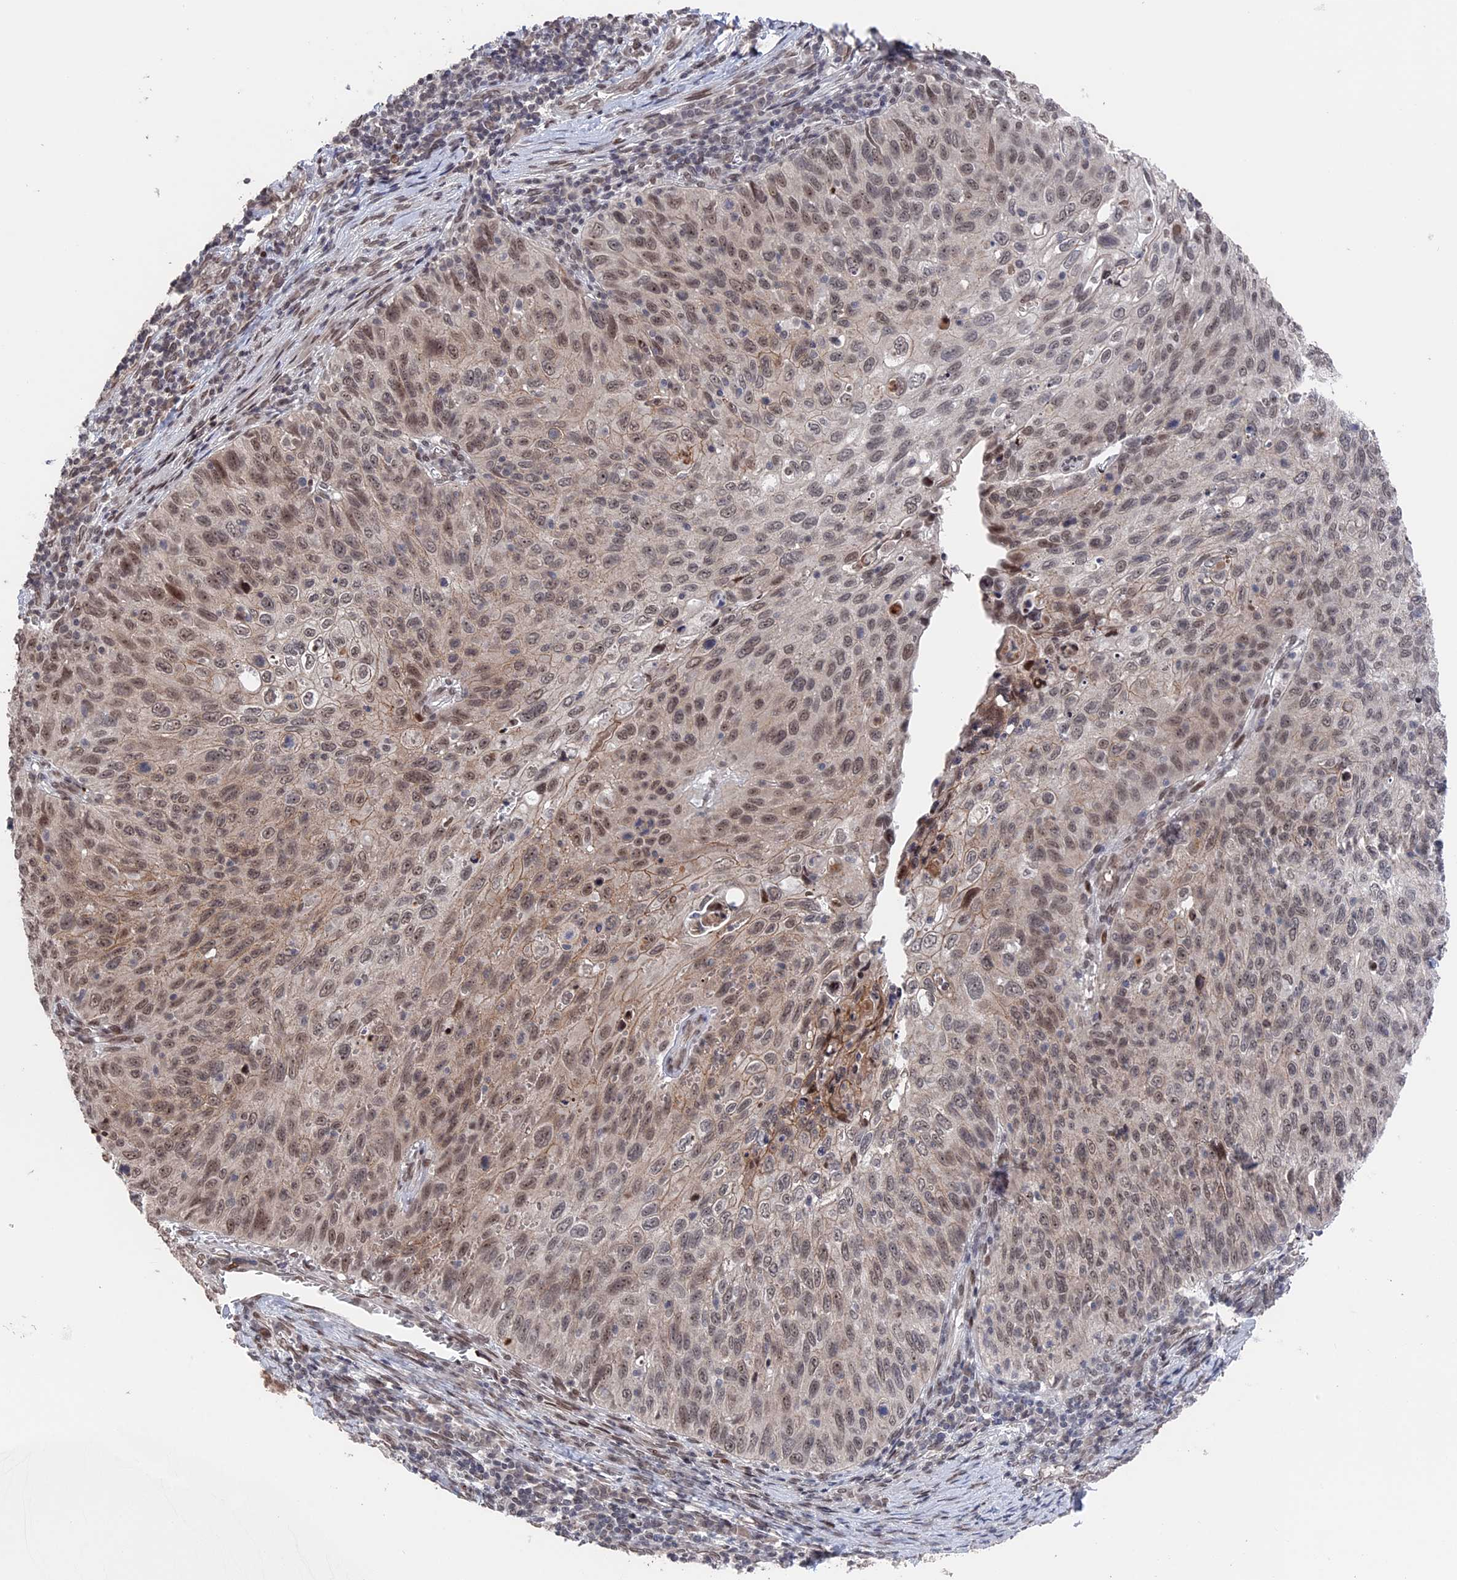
{"staining": {"intensity": "moderate", "quantity": ">75%", "location": "cytoplasmic/membranous,nuclear"}, "tissue": "cervical cancer", "cell_type": "Tumor cells", "image_type": "cancer", "snomed": [{"axis": "morphology", "description": "Squamous cell carcinoma, NOS"}, {"axis": "topography", "description": "Cervix"}], "caption": "There is medium levels of moderate cytoplasmic/membranous and nuclear positivity in tumor cells of cervical cancer, as demonstrated by immunohistochemical staining (brown color).", "gene": "NR2C2AP", "patient": {"sex": "female", "age": 70}}